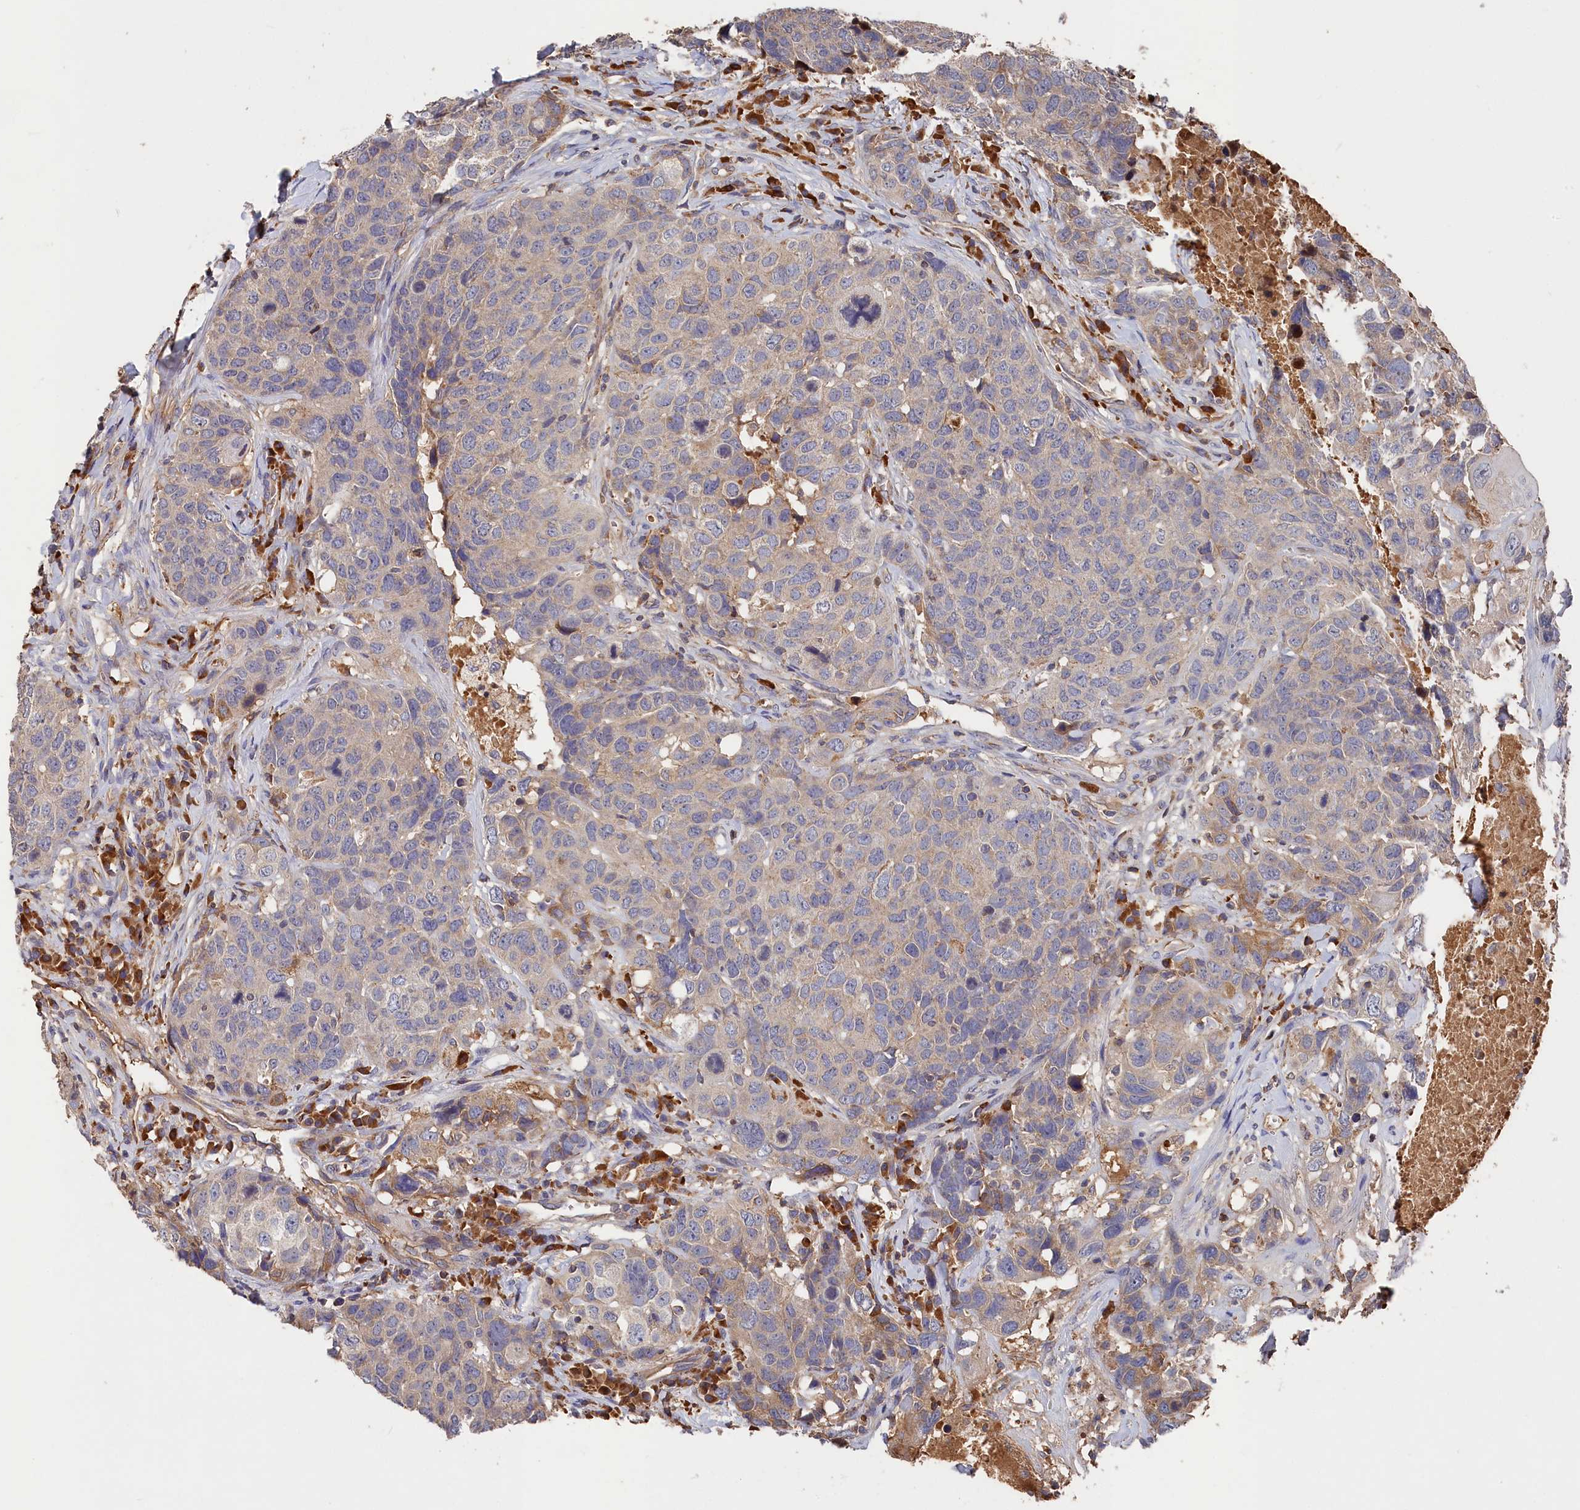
{"staining": {"intensity": "negative", "quantity": "none", "location": "none"}, "tissue": "head and neck cancer", "cell_type": "Tumor cells", "image_type": "cancer", "snomed": [{"axis": "morphology", "description": "Squamous cell carcinoma, NOS"}, {"axis": "topography", "description": "Head-Neck"}], "caption": "A high-resolution histopathology image shows immunohistochemistry staining of head and neck cancer, which demonstrates no significant expression in tumor cells.", "gene": "DHRS11", "patient": {"sex": "male", "age": 66}}